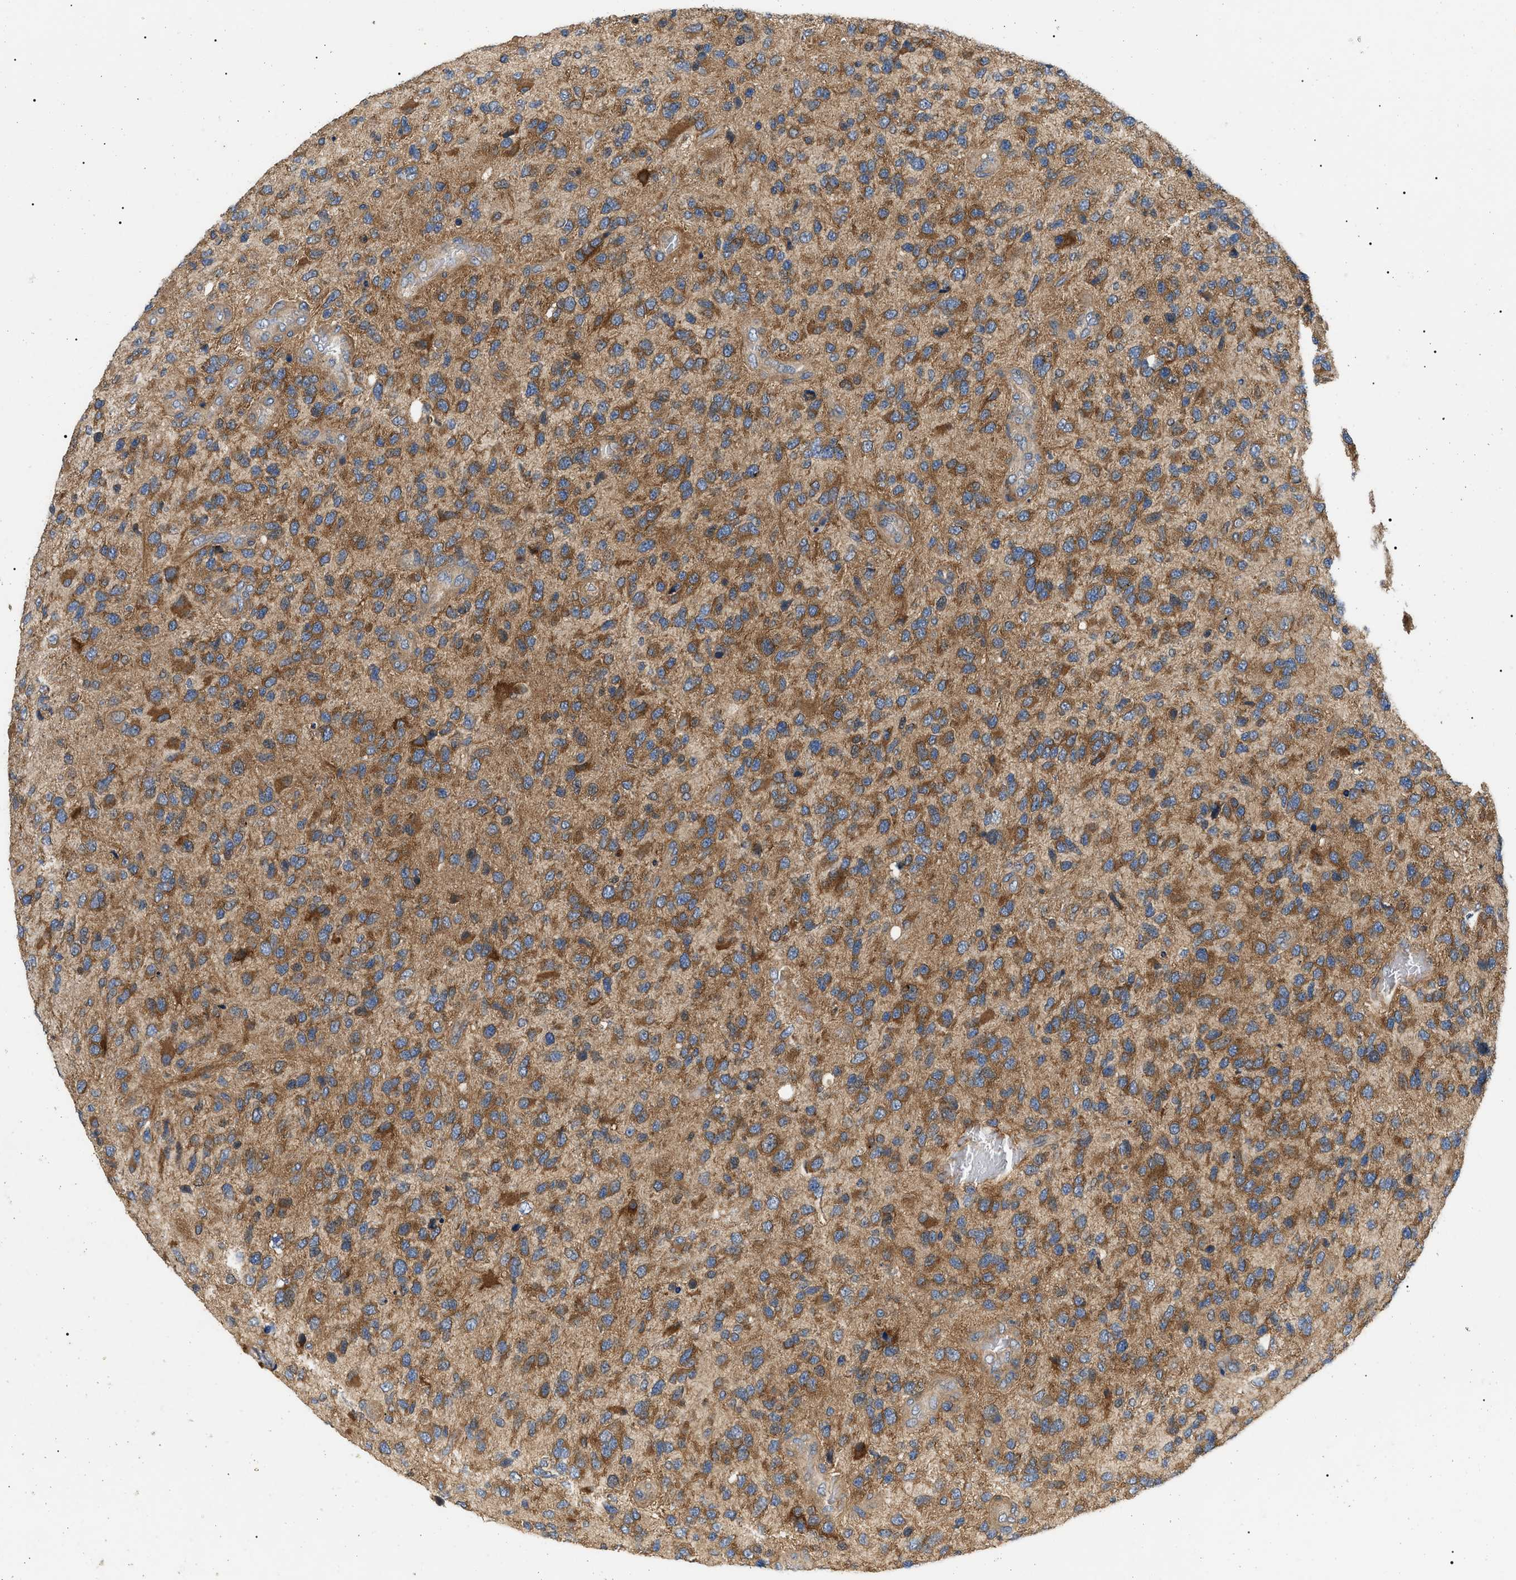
{"staining": {"intensity": "moderate", "quantity": ">75%", "location": "cytoplasmic/membranous"}, "tissue": "glioma", "cell_type": "Tumor cells", "image_type": "cancer", "snomed": [{"axis": "morphology", "description": "Glioma, malignant, High grade"}, {"axis": "topography", "description": "Brain"}], "caption": "Protein expression by IHC exhibits moderate cytoplasmic/membranous expression in approximately >75% of tumor cells in glioma.", "gene": "PPM1B", "patient": {"sex": "female", "age": 58}}